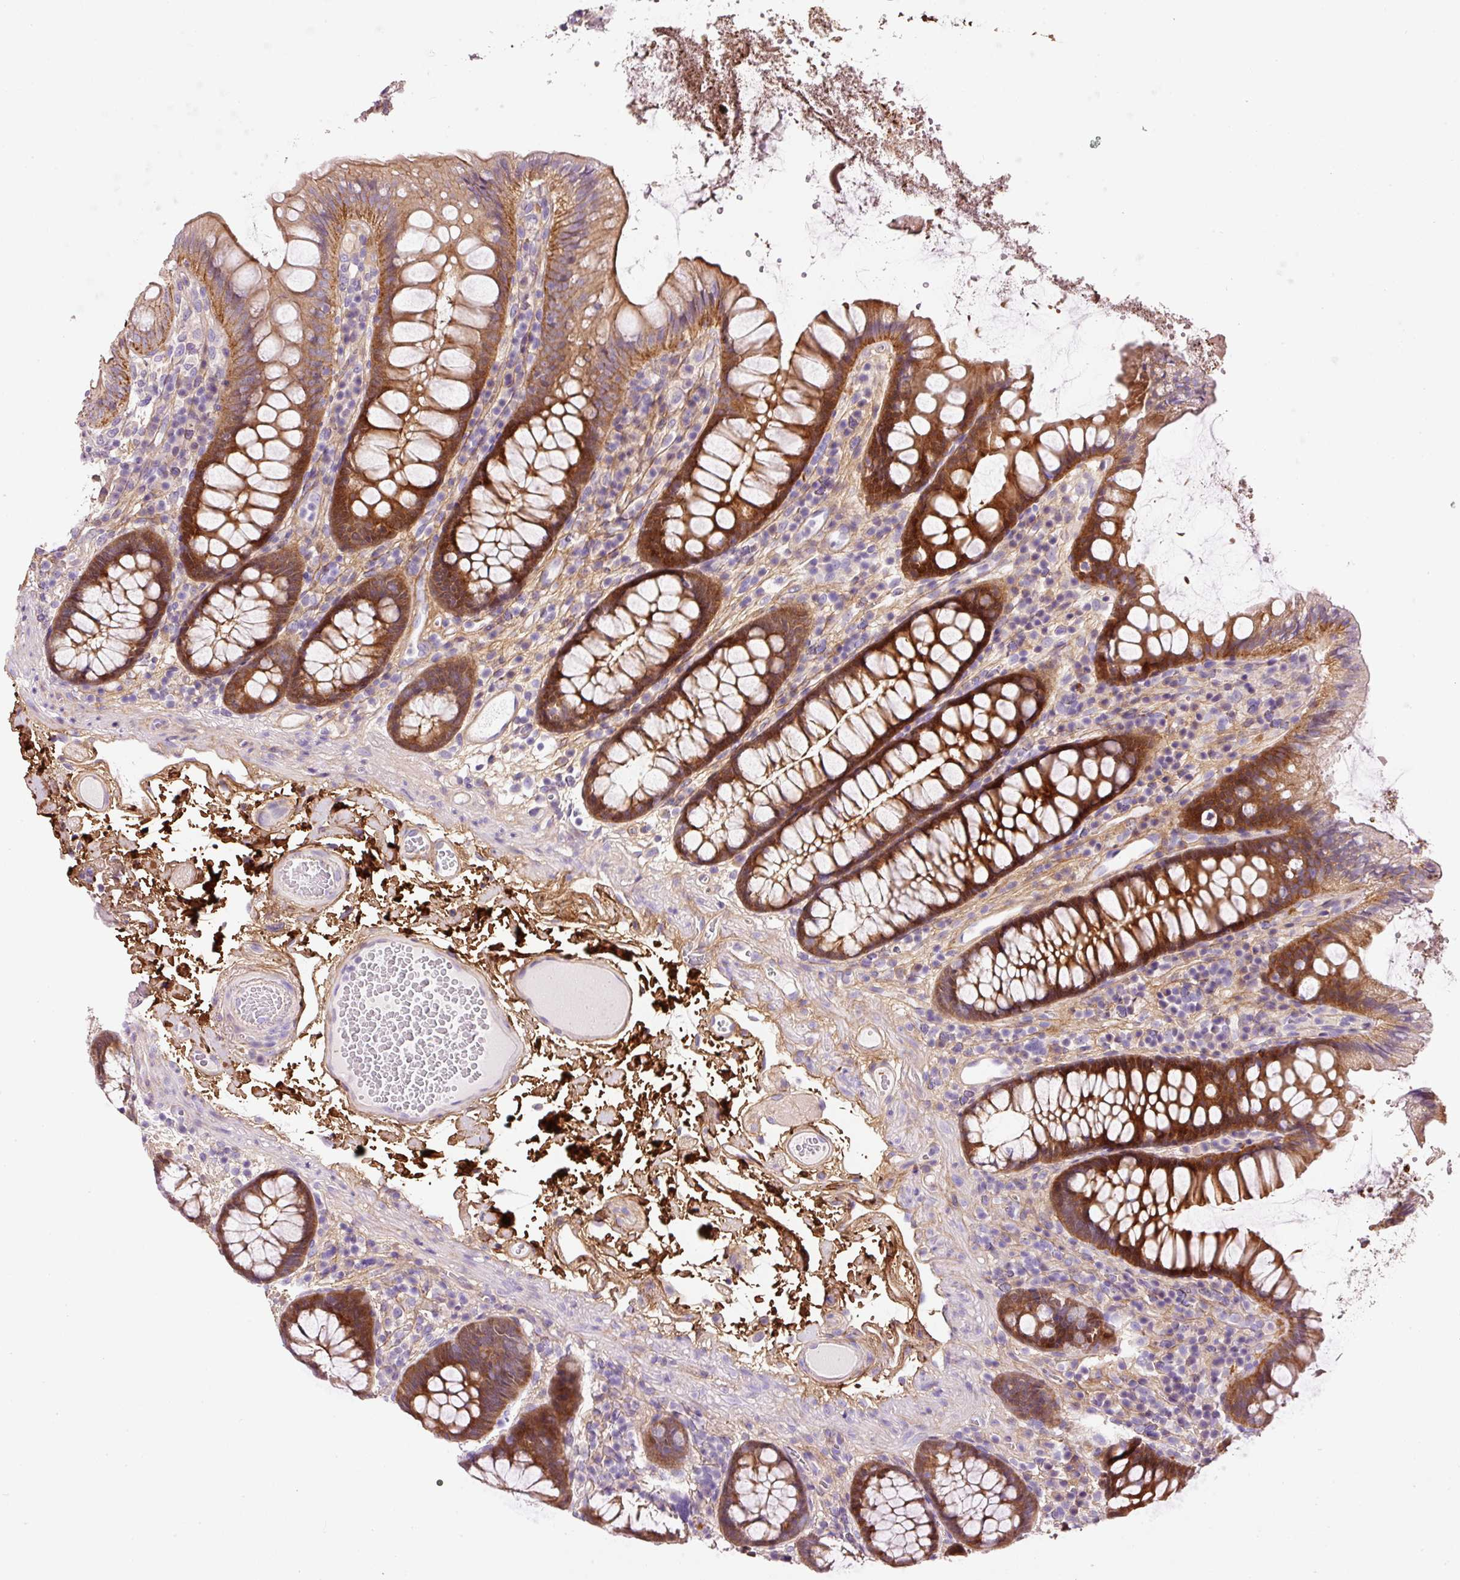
{"staining": {"intensity": "moderate", "quantity": "<25%", "location": "cytoplasmic/membranous"}, "tissue": "colon", "cell_type": "Endothelial cells", "image_type": "normal", "snomed": [{"axis": "morphology", "description": "Normal tissue, NOS"}, {"axis": "topography", "description": "Colon"}], "caption": "Colon stained with a brown dye displays moderate cytoplasmic/membranous positive positivity in approximately <25% of endothelial cells.", "gene": "SOS2", "patient": {"sex": "male", "age": 84}}